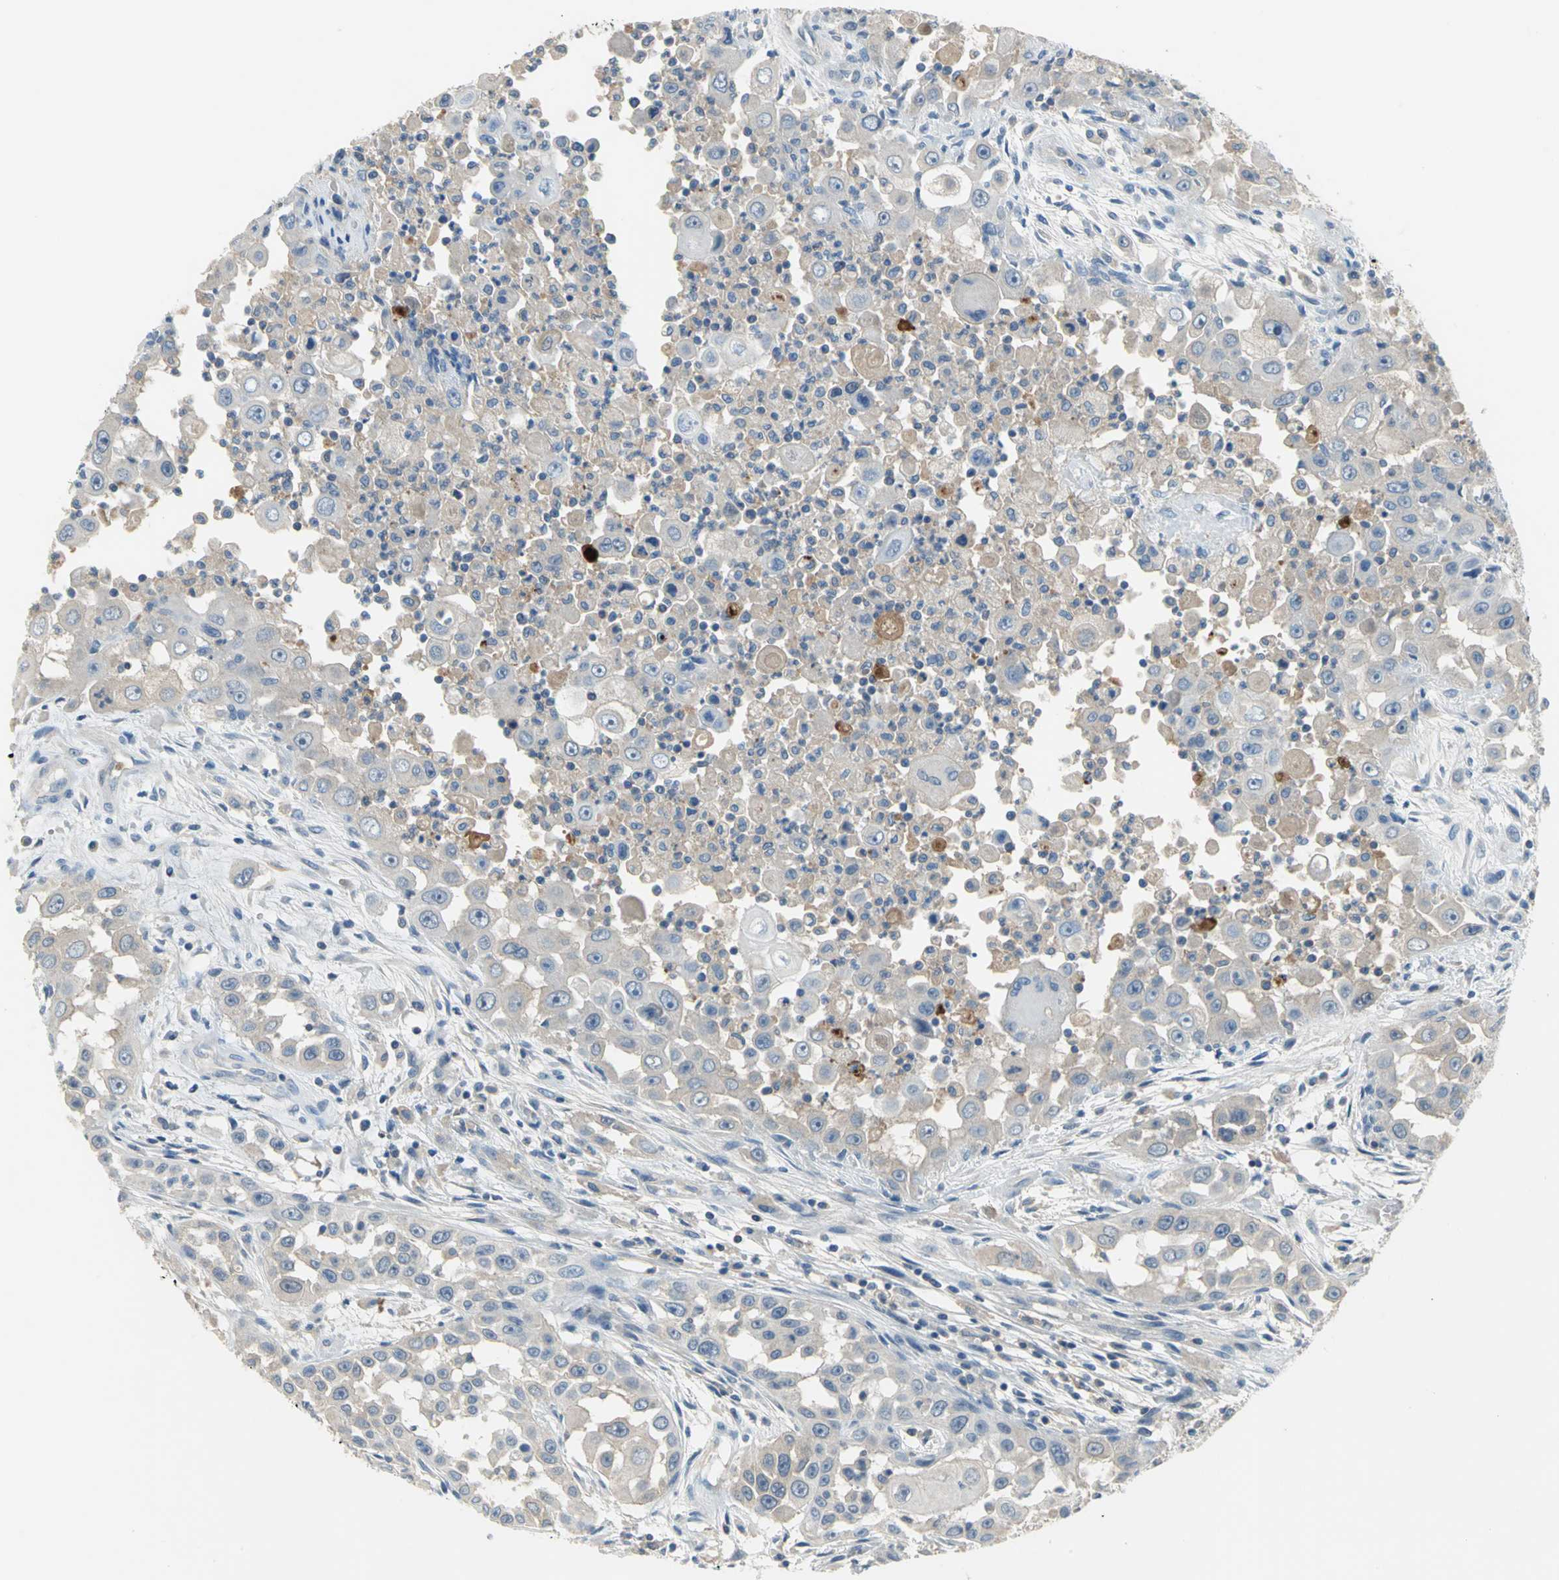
{"staining": {"intensity": "weak", "quantity": ">75%", "location": "cytoplasmic/membranous"}, "tissue": "head and neck cancer", "cell_type": "Tumor cells", "image_type": "cancer", "snomed": [{"axis": "morphology", "description": "Carcinoma, NOS"}, {"axis": "topography", "description": "Head-Neck"}], "caption": "This histopathology image demonstrates IHC staining of human carcinoma (head and neck), with low weak cytoplasmic/membranous staining in about >75% of tumor cells.", "gene": "ZIC1", "patient": {"sex": "male", "age": 87}}